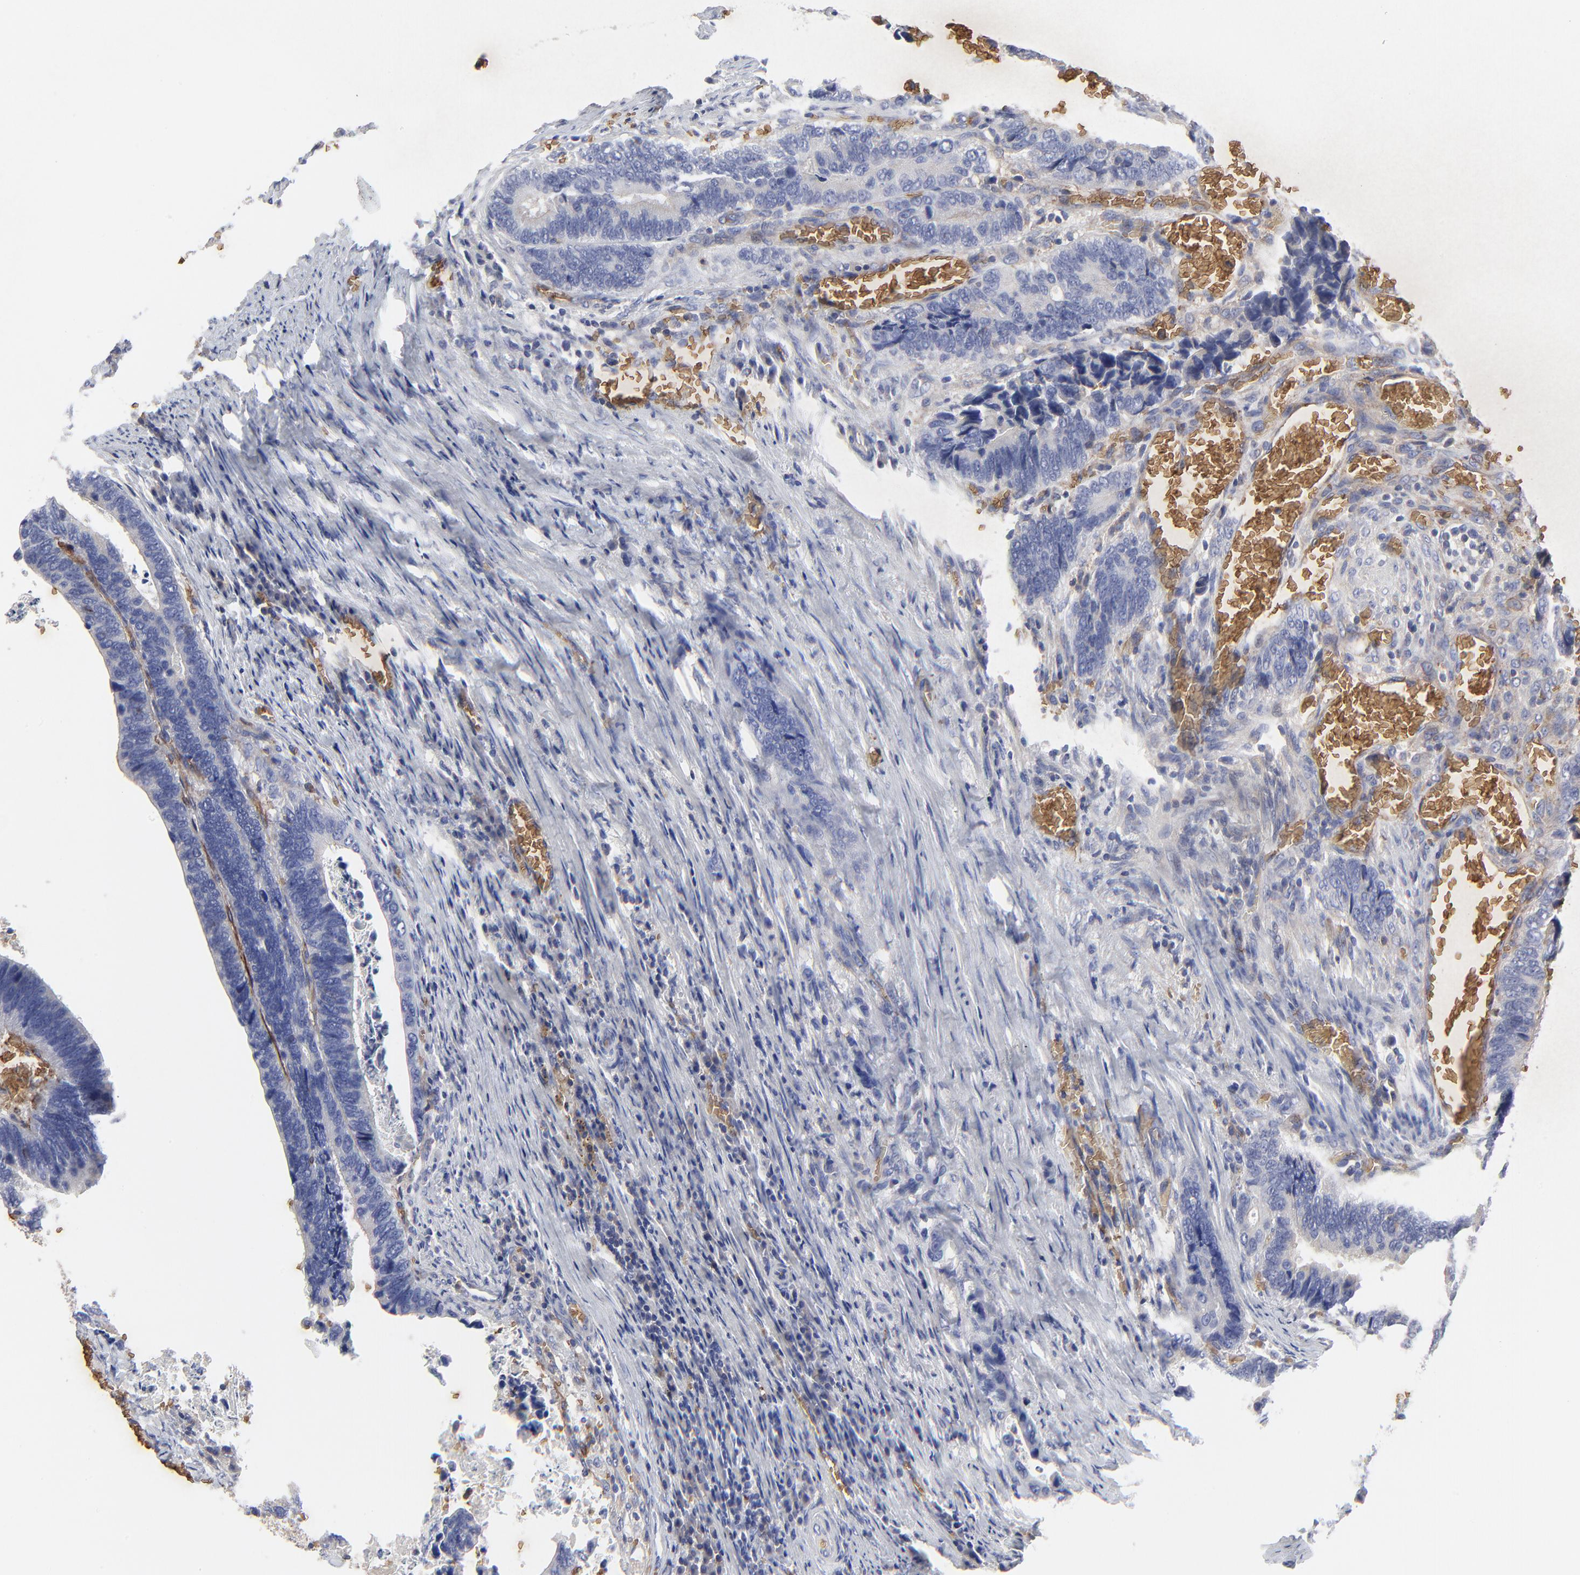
{"staining": {"intensity": "negative", "quantity": "none", "location": "none"}, "tissue": "colorectal cancer", "cell_type": "Tumor cells", "image_type": "cancer", "snomed": [{"axis": "morphology", "description": "Adenocarcinoma, NOS"}, {"axis": "topography", "description": "Colon"}], "caption": "Photomicrograph shows no protein positivity in tumor cells of colorectal cancer (adenocarcinoma) tissue.", "gene": "PAG1", "patient": {"sex": "male", "age": 72}}